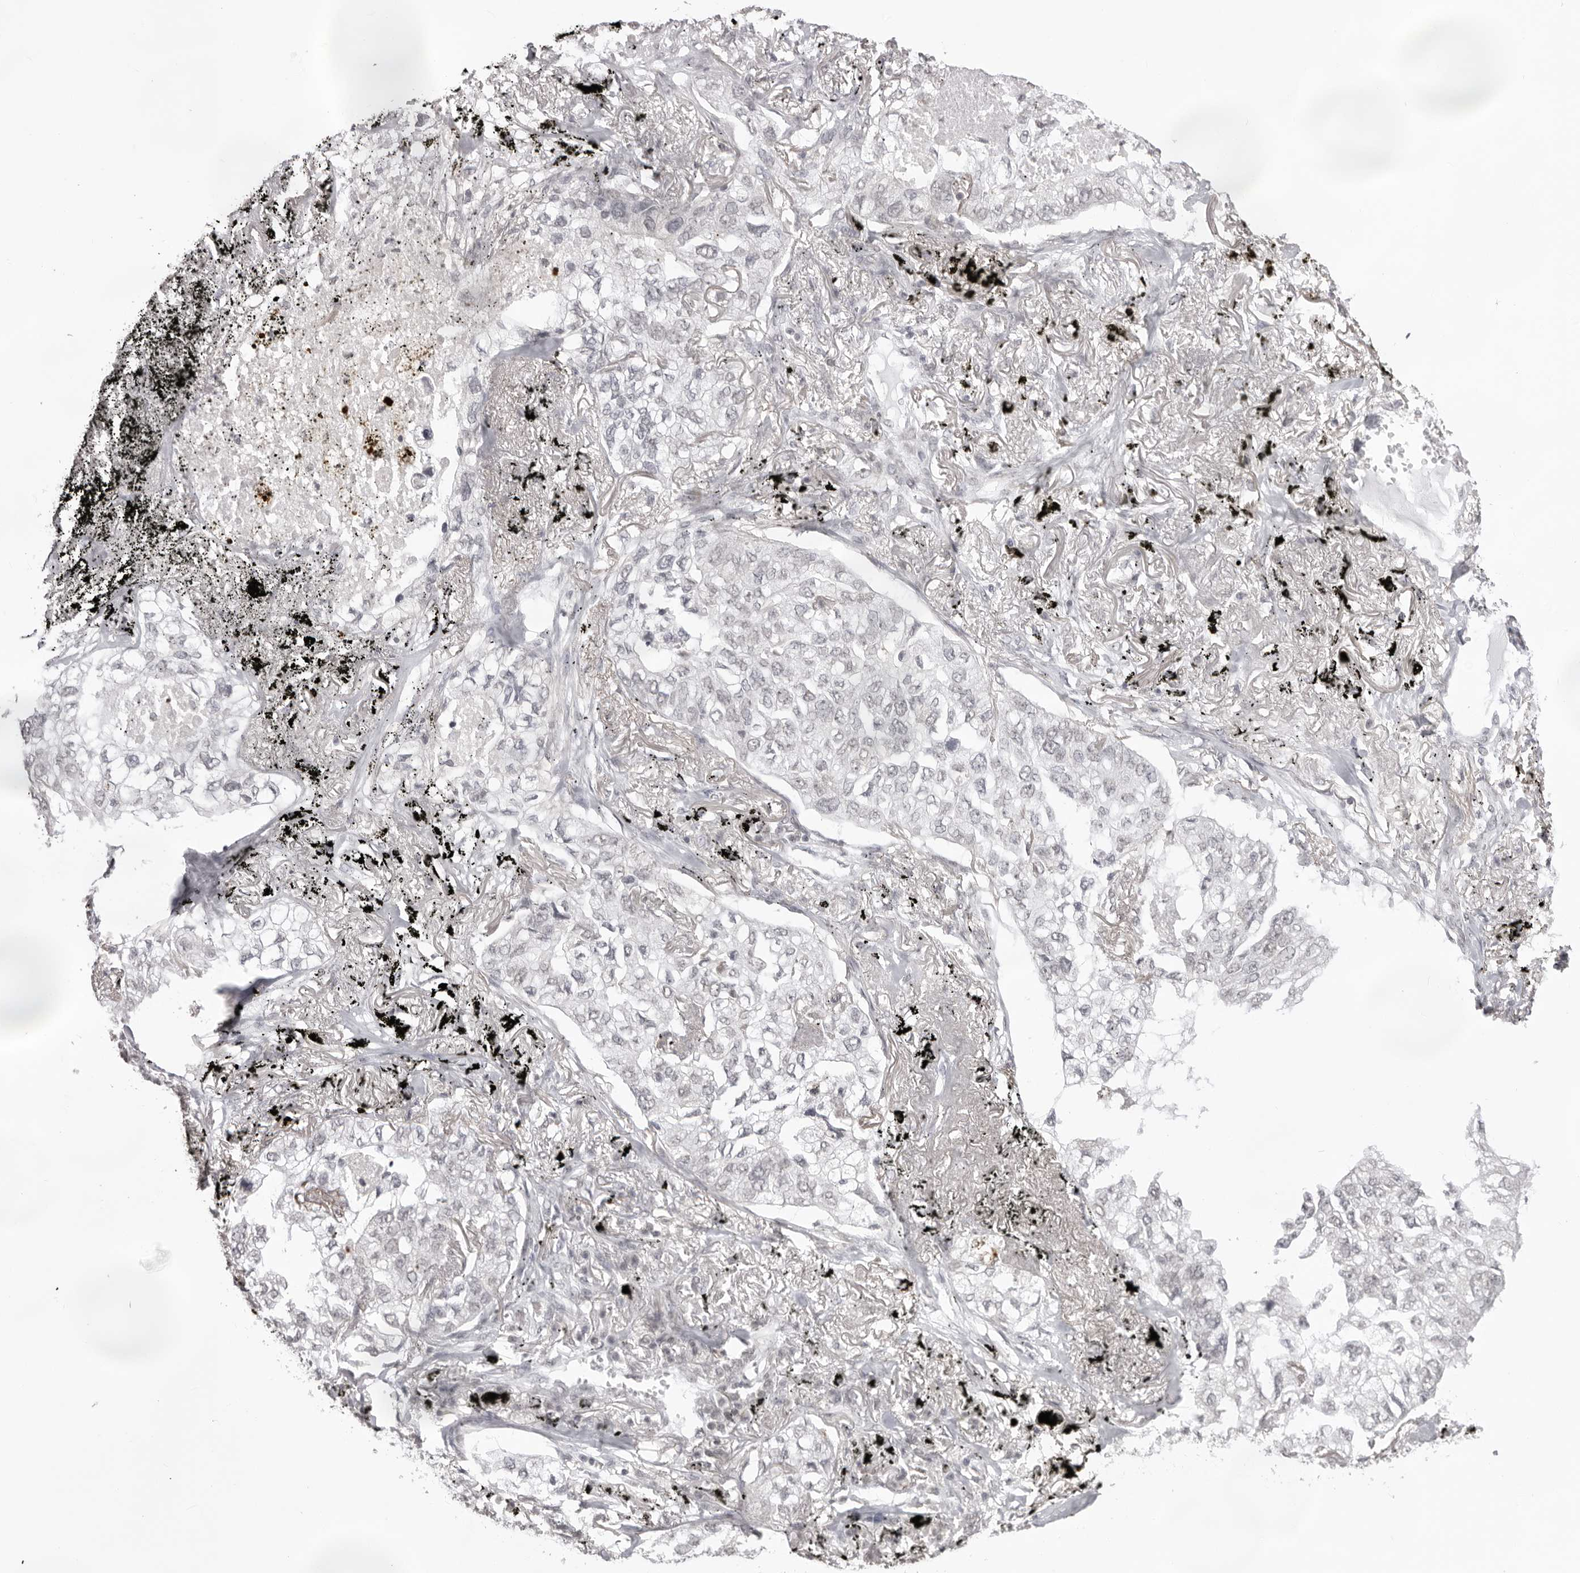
{"staining": {"intensity": "negative", "quantity": "none", "location": "none"}, "tissue": "lung cancer", "cell_type": "Tumor cells", "image_type": "cancer", "snomed": [{"axis": "morphology", "description": "Adenocarcinoma, NOS"}, {"axis": "topography", "description": "Lung"}], "caption": "The image displays no significant staining in tumor cells of adenocarcinoma (lung).", "gene": "NTM", "patient": {"sex": "male", "age": 65}}